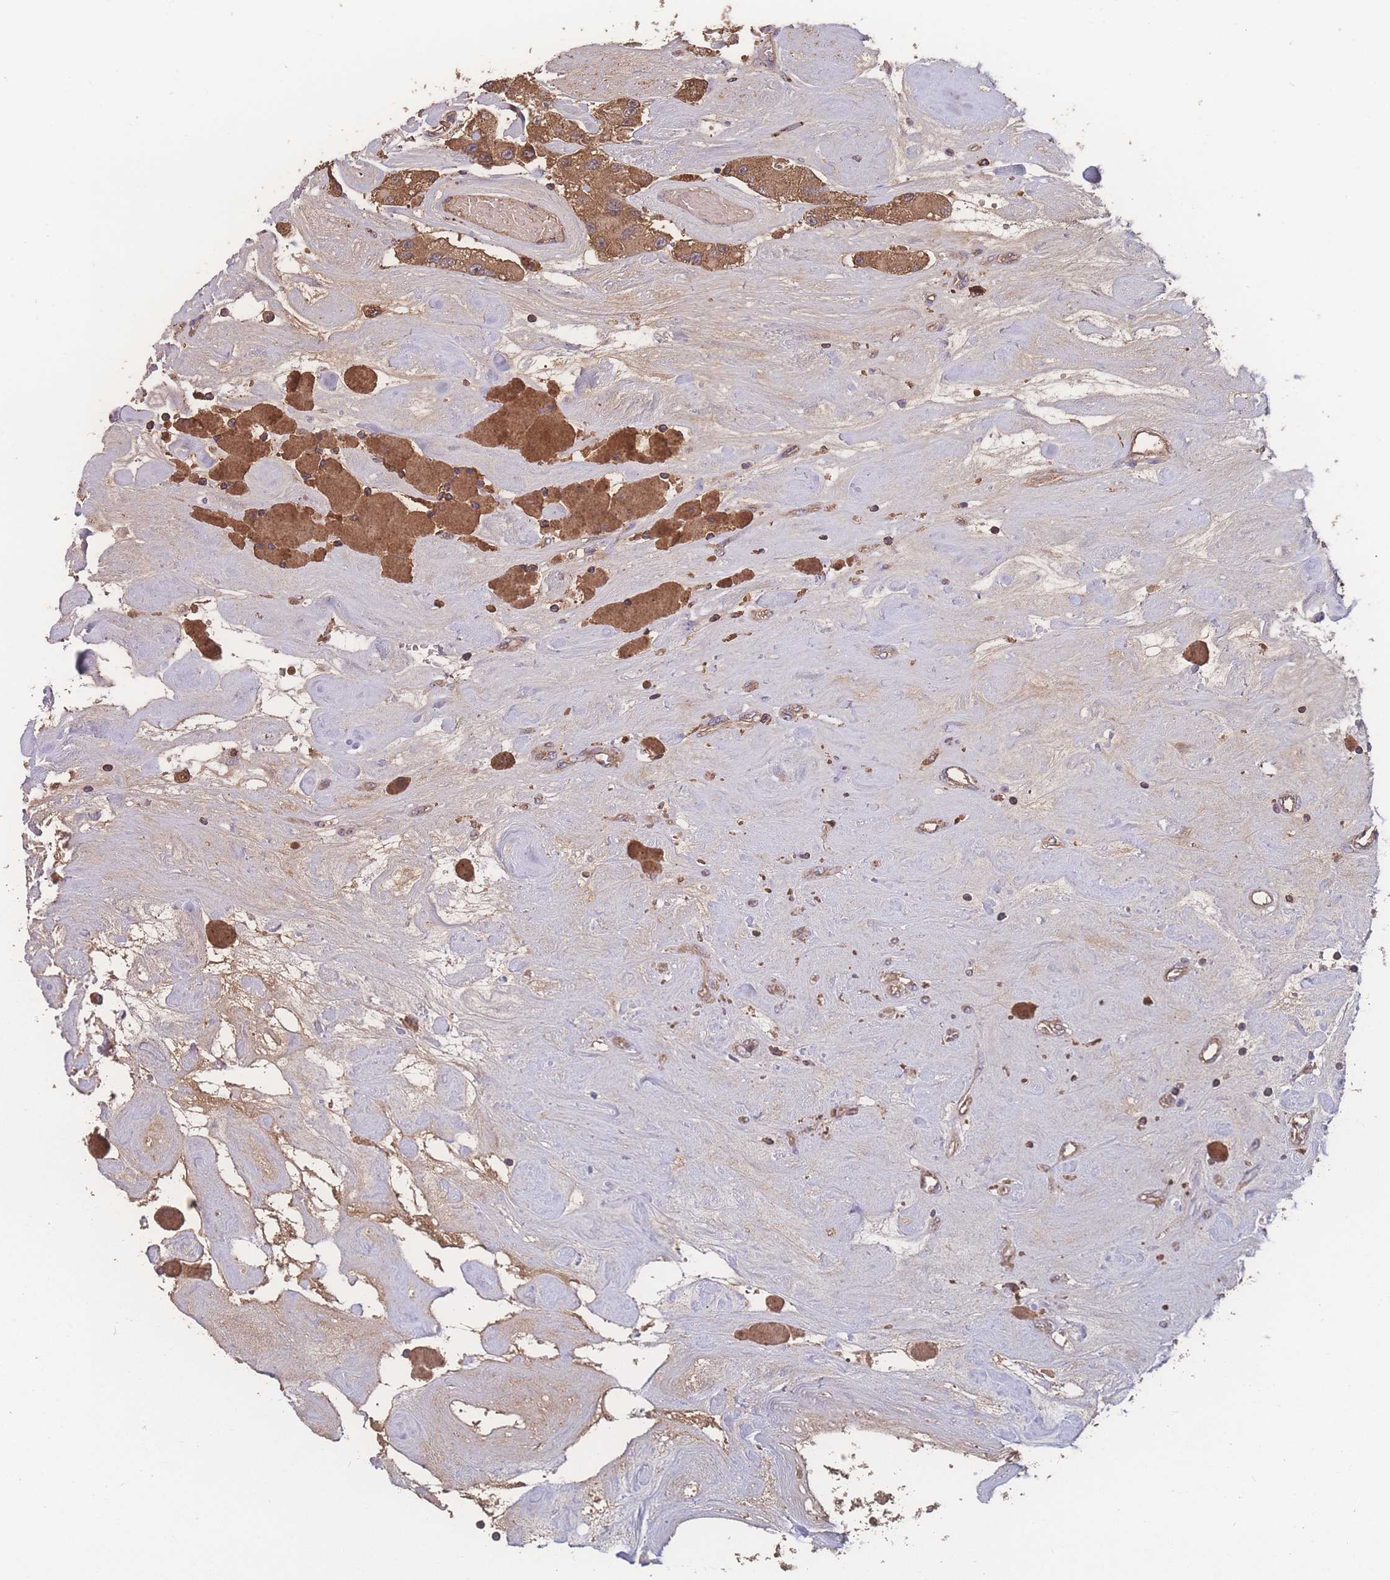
{"staining": {"intensity": "moderate", "quantity": ">75%", "location": "cytoplasmic/membranous"}, "tissue": "carcinoid", "cell_type": "Tumor cells", "image_type": "cancer", "snomed": [{"axis": "morphology", "description": "Carcinoid, malignant, NOS"}, {"axis": "topography", "description": "Pancreas"}], "caption": "A high-resolution histopathology image shows immunohistochemistry (IHC) staining of carcinoid, which displays moderate cytoplasmic/membranous staining in about >75% of tumor cells.", "gene": "ATXN10", "patient": {"sex": "male", "age": 41}}